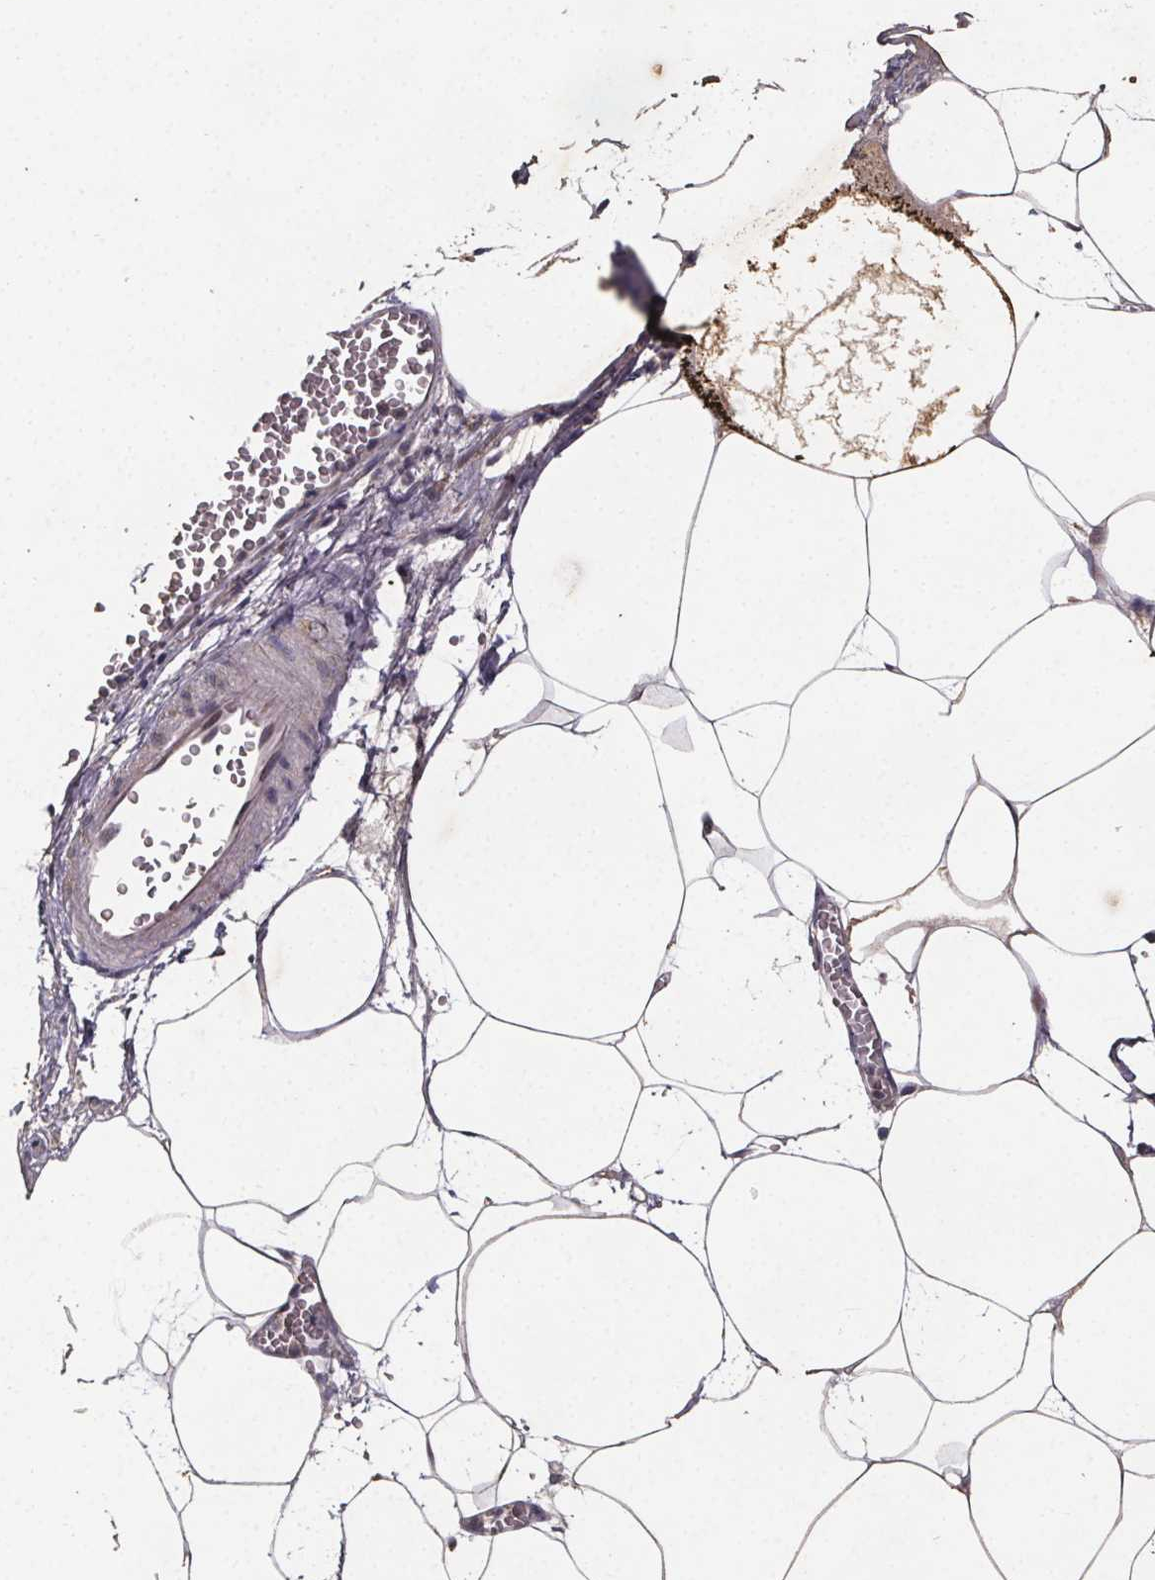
{"staining": {"intensity": "moderate", "quantity": "<25%", "location": "cytoplasmic/membranous"}, "tissue": "adipose tissue", "cell_type": "Adipocytes", "image_type": "normal", "snomed": [{"axis": "morphology", "description": "Normal tissue, NOS"}, {"axis": "topography", "description": "Adipose tissue"}, {"axis": "topography", "description": "Pancreas"}, {"axis": "topography", "description": "Peripheral nerve tissue"}], "caption": "Brown immunohistochemical staining in benign adipose tissue demonstrates moderate cytoplasmic/membranous expression in approximately <25% of adipocytes.", "gene": "PIERCE2", "patient": {"sex": "female", "age": 58}}